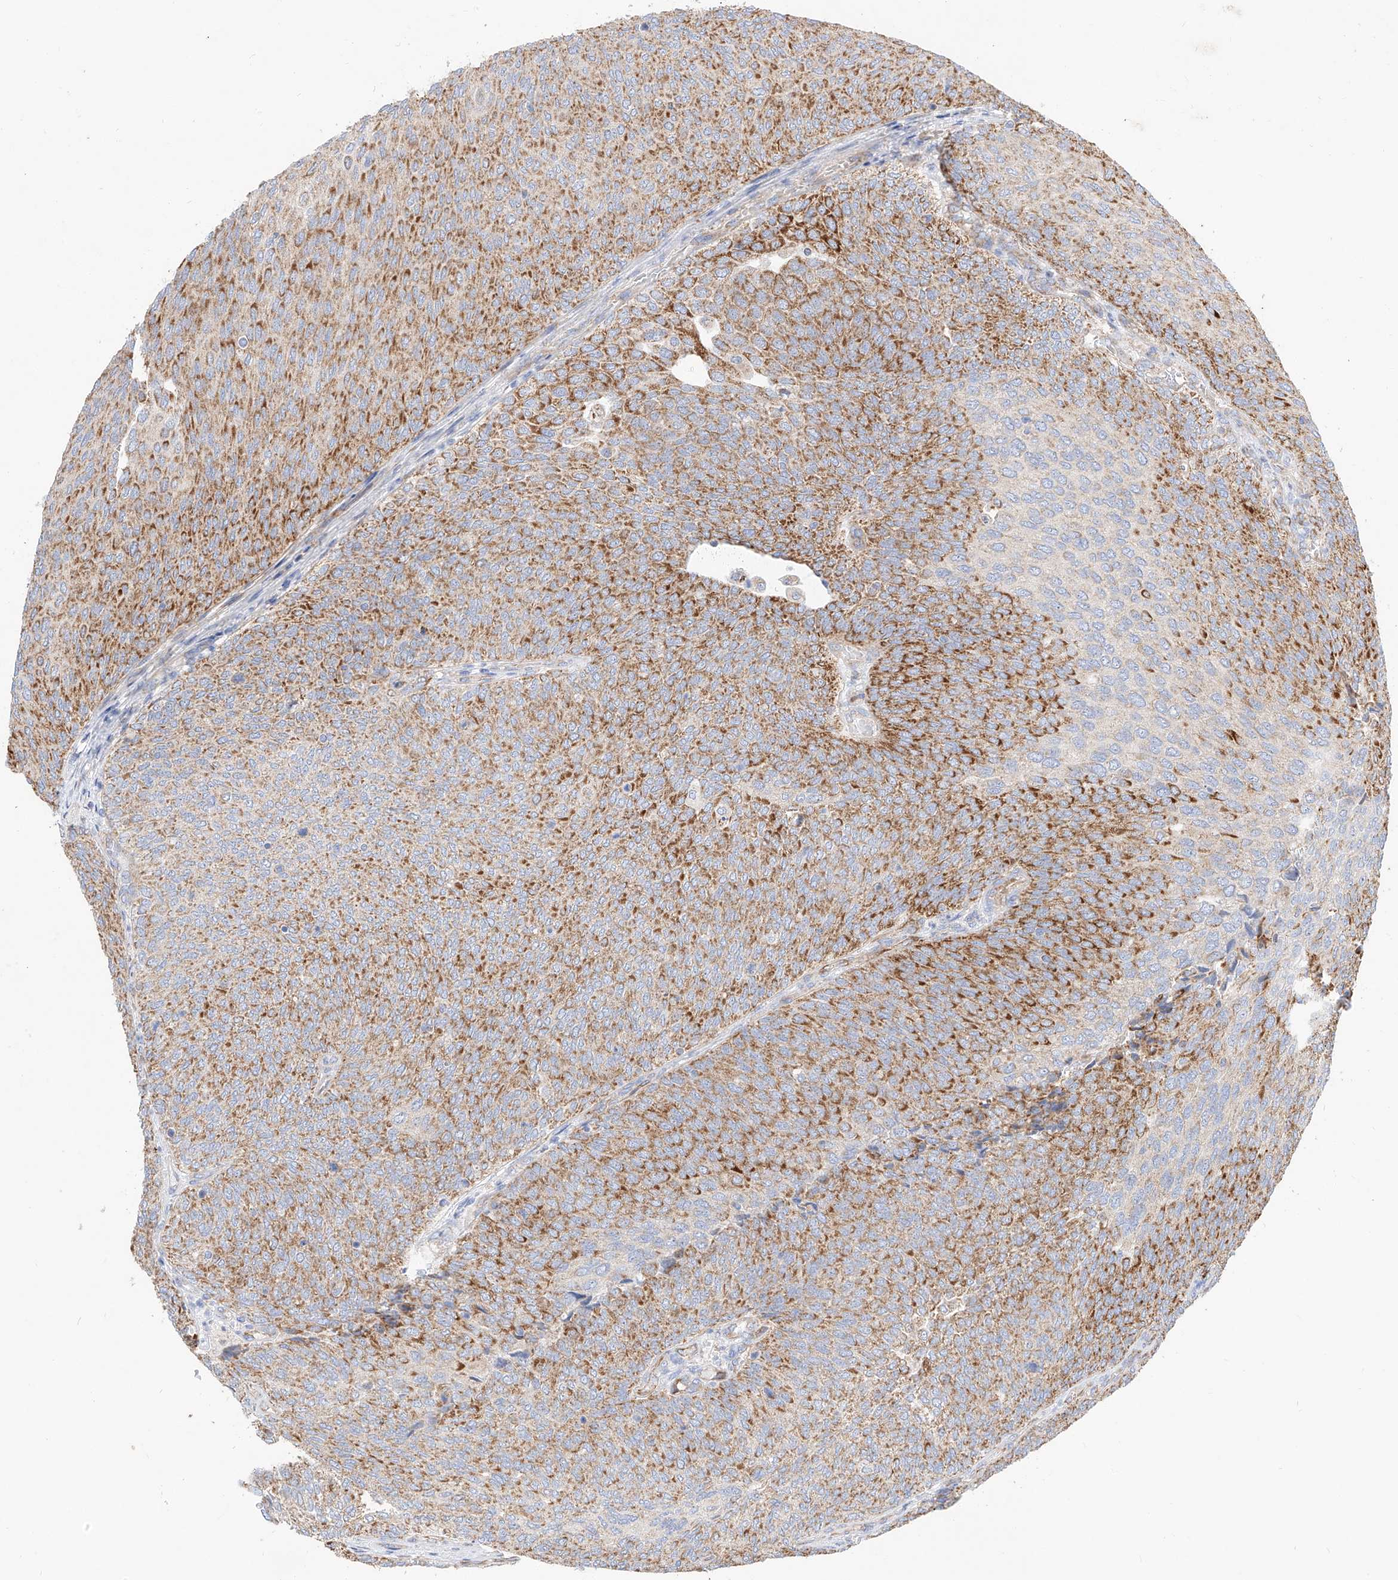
{"staining": {"intensity": "moderate", "quantity": ">75%", "location": "cytoplasmic/membranous"}, "tissue": "urothelial cancer", "cell_type": "Tumor cells", "image_type": "cancer", "snomed": [{"axis": "morphology", "description": "Urothelial carcinoma, Low grade"}, {"axis": "topography", "description": "Urinary bladder"}], "caption": "Urothelial cancer tissue reveals moderate cytoplasmic/membranous positivity in about >75% of tumor cells (IHC, brightfield microscopy, high magnification).", "gene": "CST9", "patient": {"sex": "female", "age": 79}}